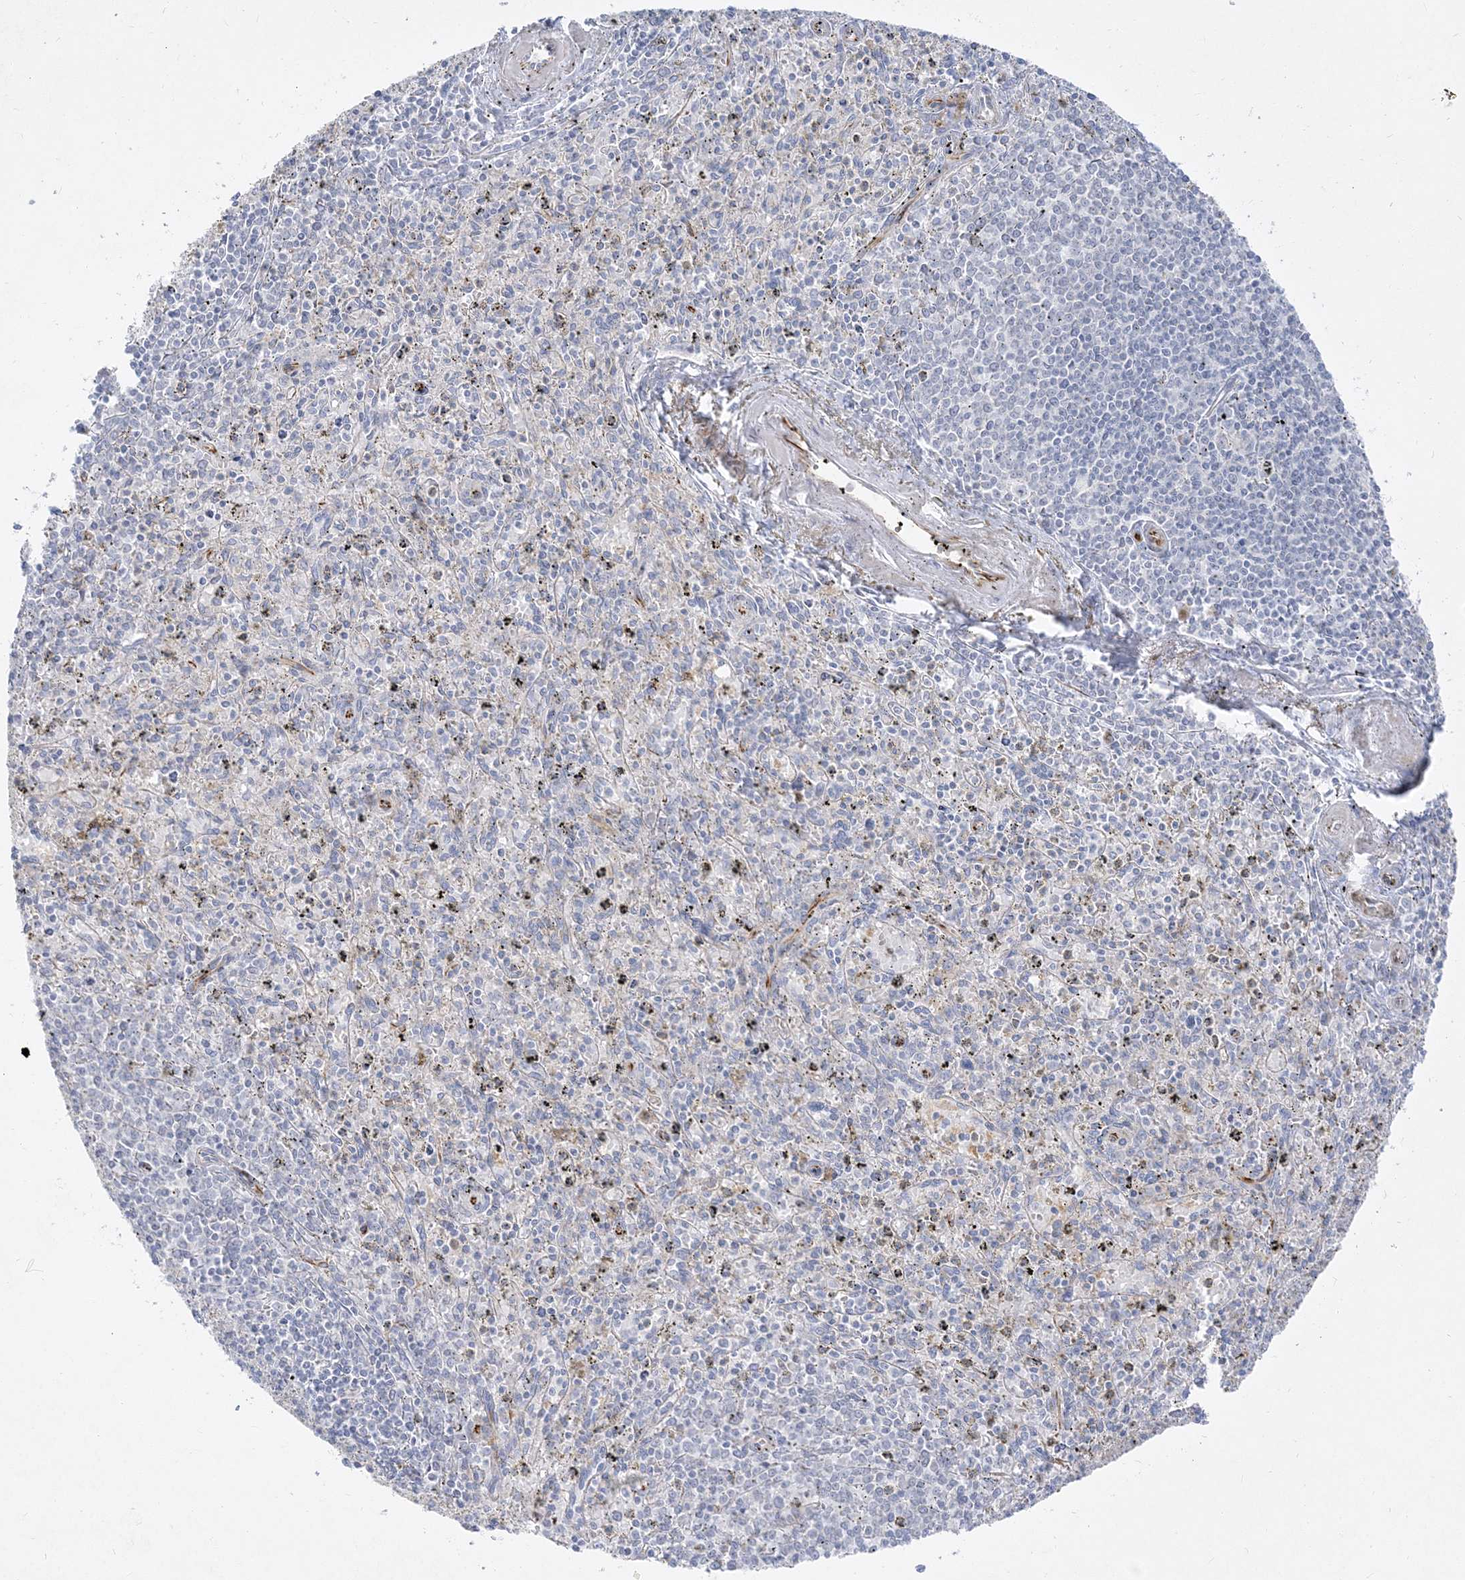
{"staining": {"intensity": "negative", "quantity": "none", "location": "none"}, "tissue": "spleen", "cell_type": "Cells in red pulp", "image_type": "normal", "snomed": [{"axis": "morphology", "description": "Normal tissue, NOS"}, {"axis": "topography", "description": "Spleen"}], "caption": "Protein analysis of unremarkable spleen reveals no significant positivity in cells in red pulp. (IHC, brightfield microscopy, high magnification).", "gene": "GPAT2", "patient": {"sex": "male", "age": 72}}